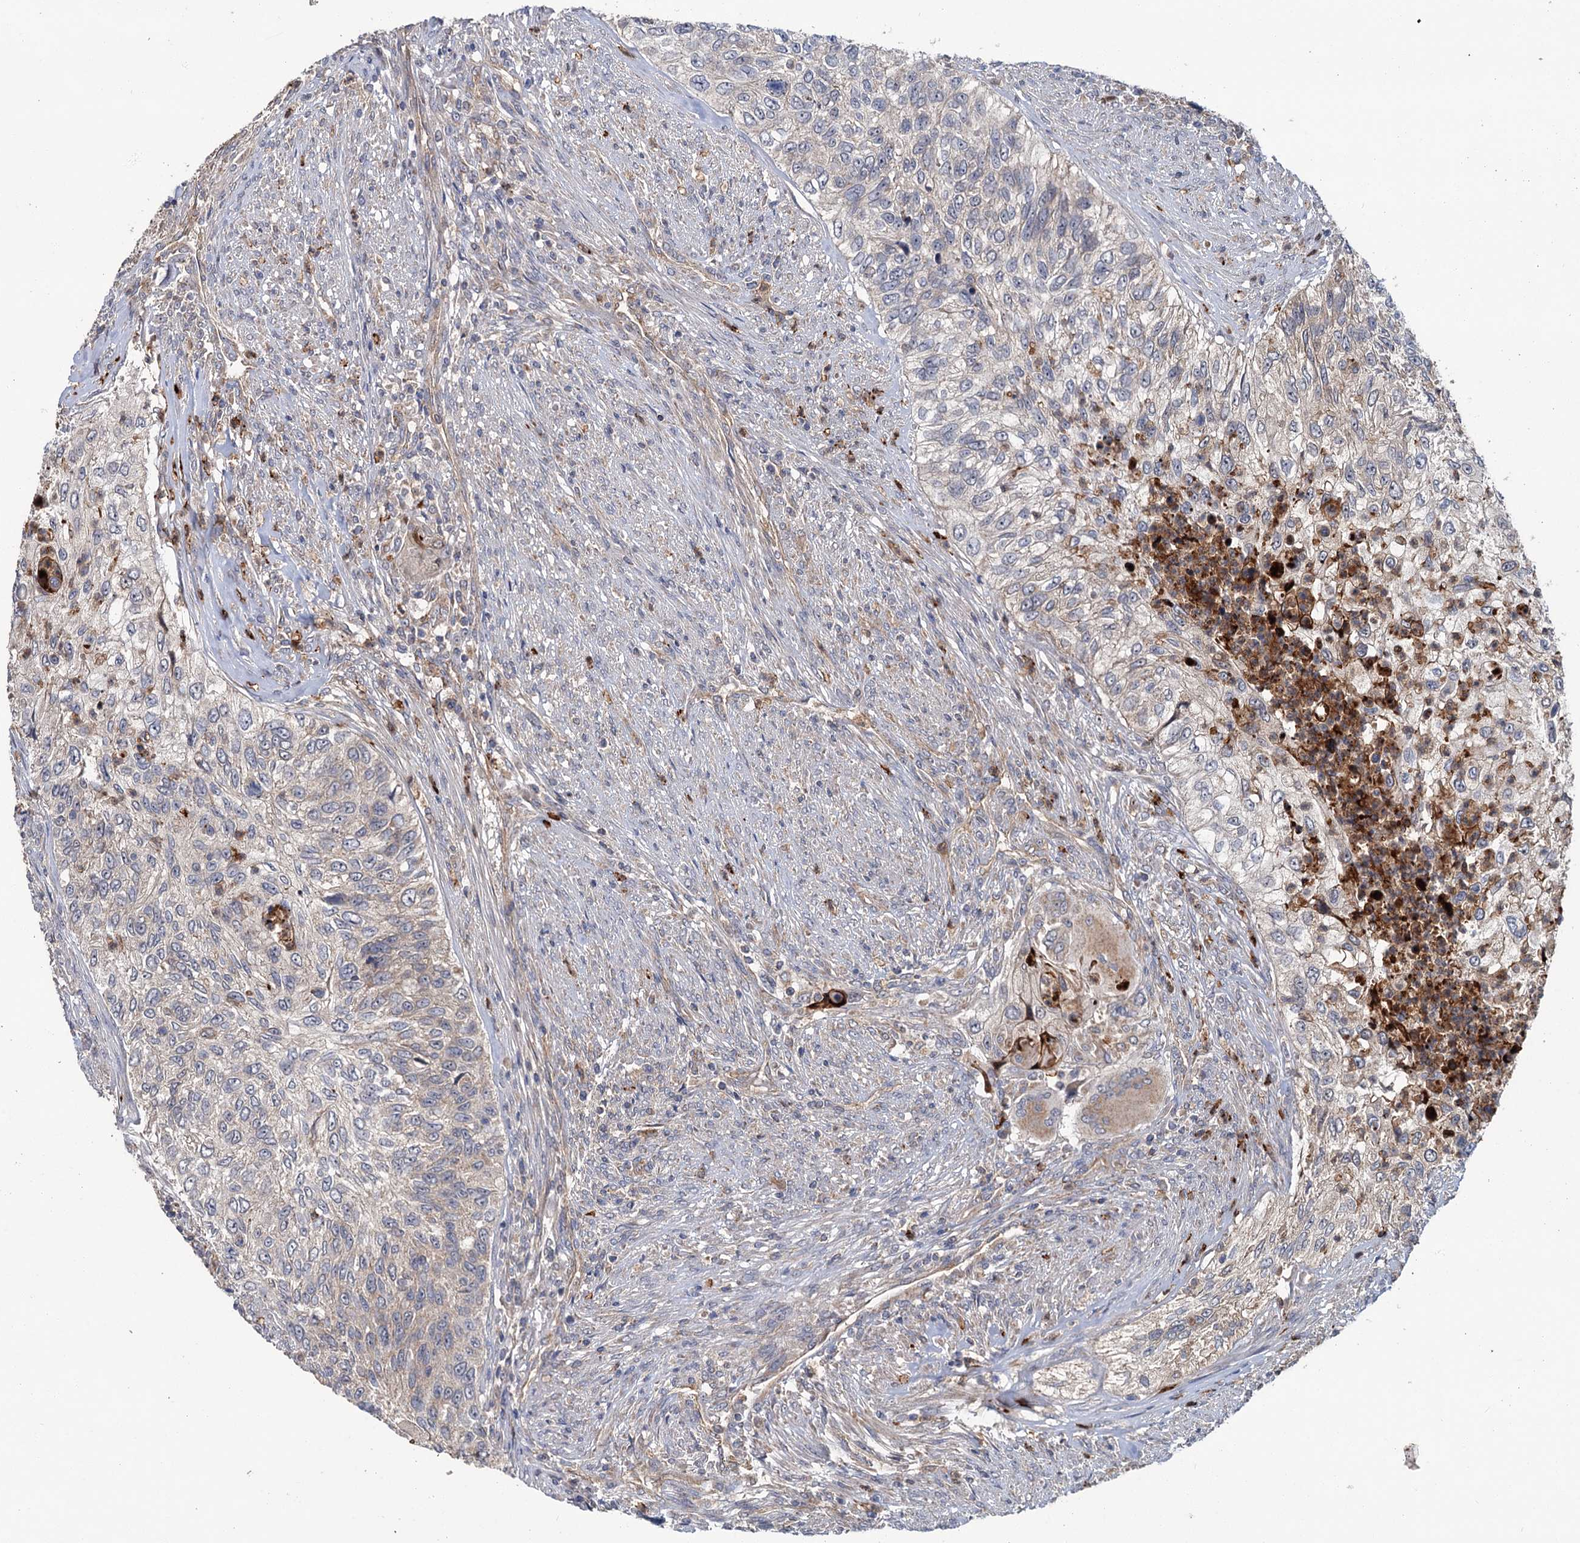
{"staining": {"intensity": "negative", "quantity": "none", "location": "none"}, "tissue": "urothelial cancer", "cell_type": "Tumor cells", "image_type": "cancer", "snomed": [{"axis": "morphology", "description": "Urothelial carcinoma, High grade"}, {"axis": "topography", "description": "Urinary bladder"}], "caption": "IHC histopathology image of urothelial carcinoma (high-grade) stained for a protein (brown), which displays no staining in tumor cells.", "gene": "DYNC2H1", "patient": {"sex": "female", "age": 60}}